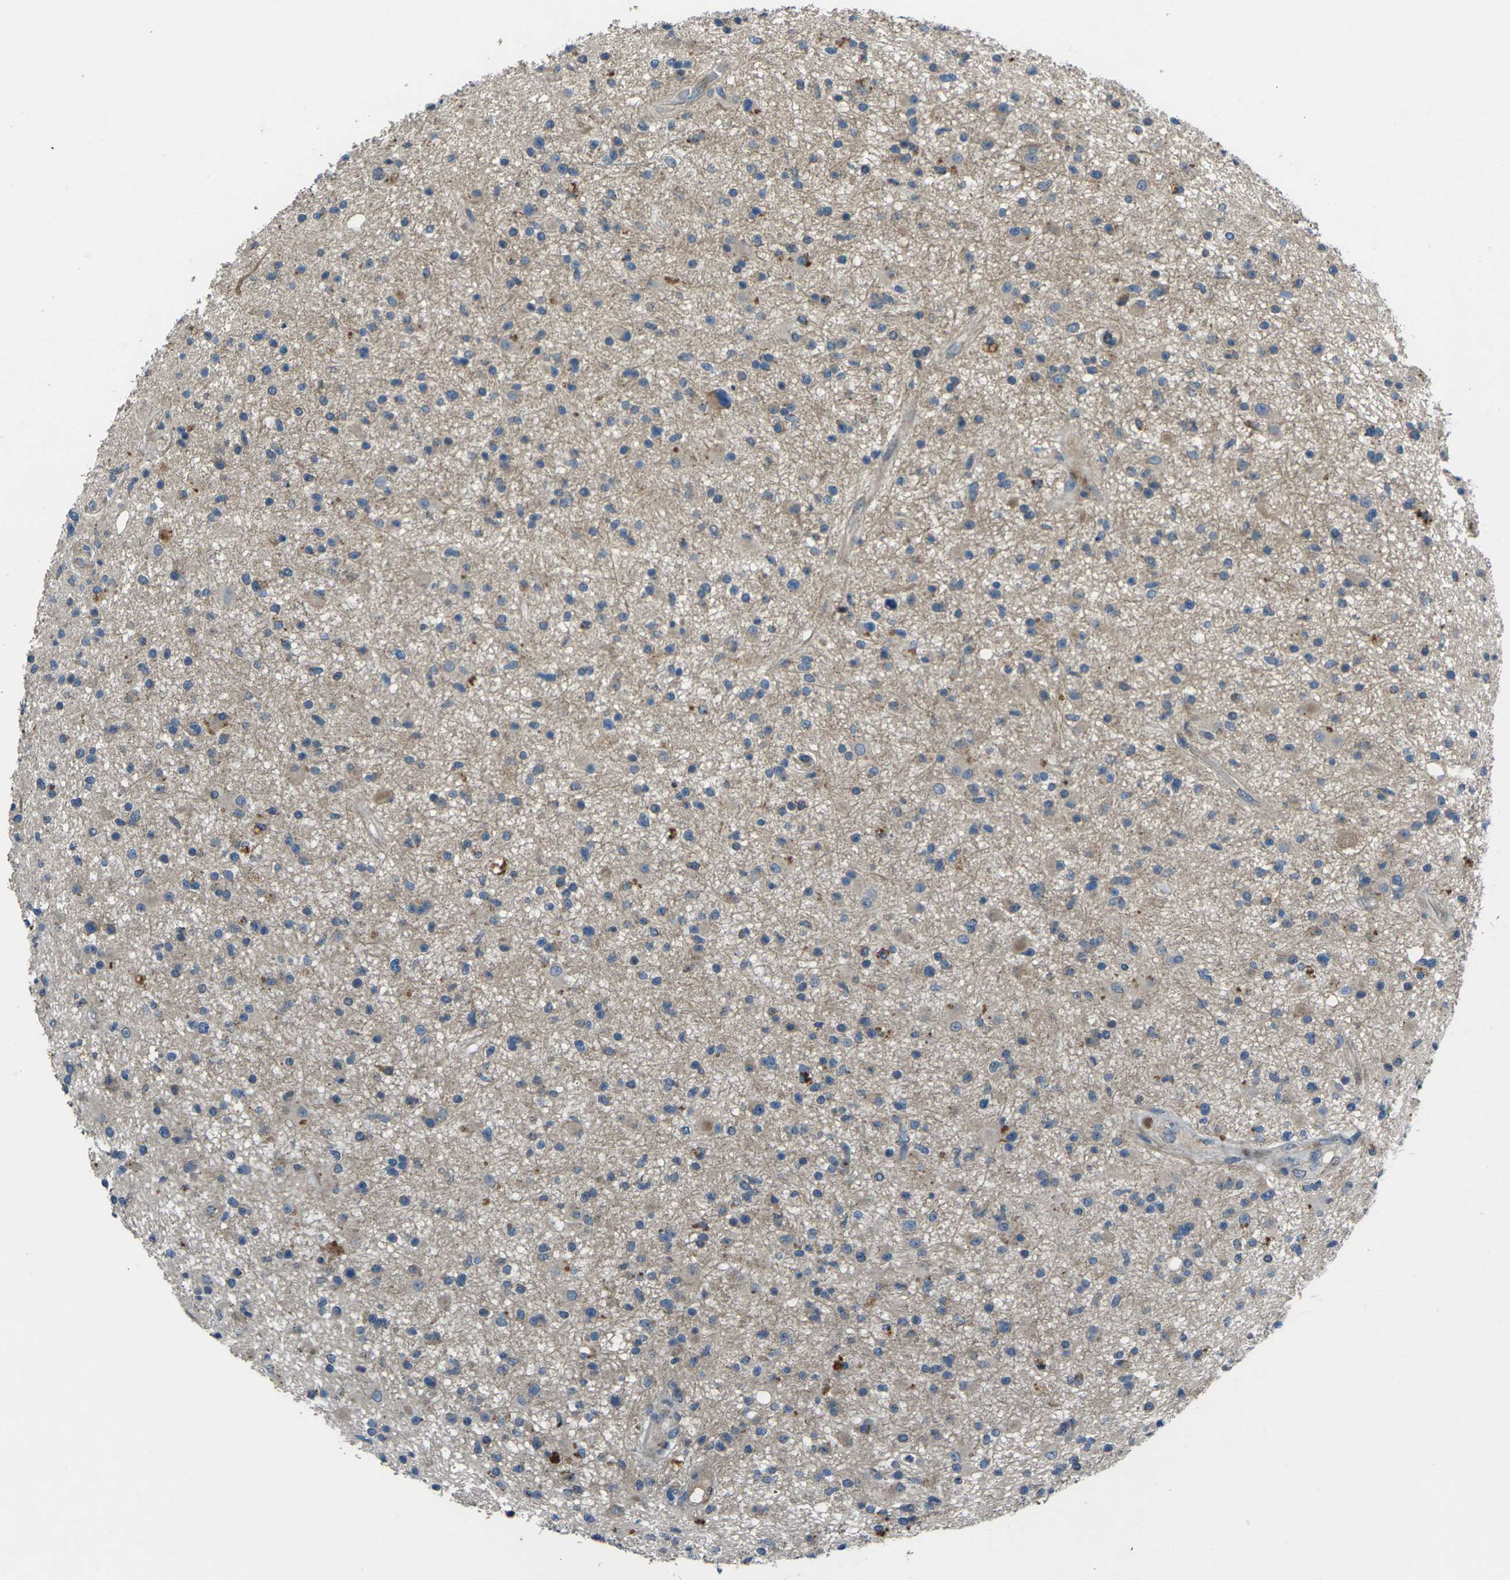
{"staining": {"intensity": "moderate", "quantity": "25%-75%", "location": "cytoplasmic/membranous"}, "tissue": "glioma", "cell_type": "Tumor cells", "image_type": "cancer", "snomed": [{"axis": "morphology", "description": "Glioma, malignant, High grade"}, {"axis": "topography", "description": "Brain"}], "caption": "A brown stain highlights moderate cytoplasmic/membranous staining of a protein in human glioma tumor cells.", "gene": "EDNRA", "patient": {"sex": "male", "age": 33}}